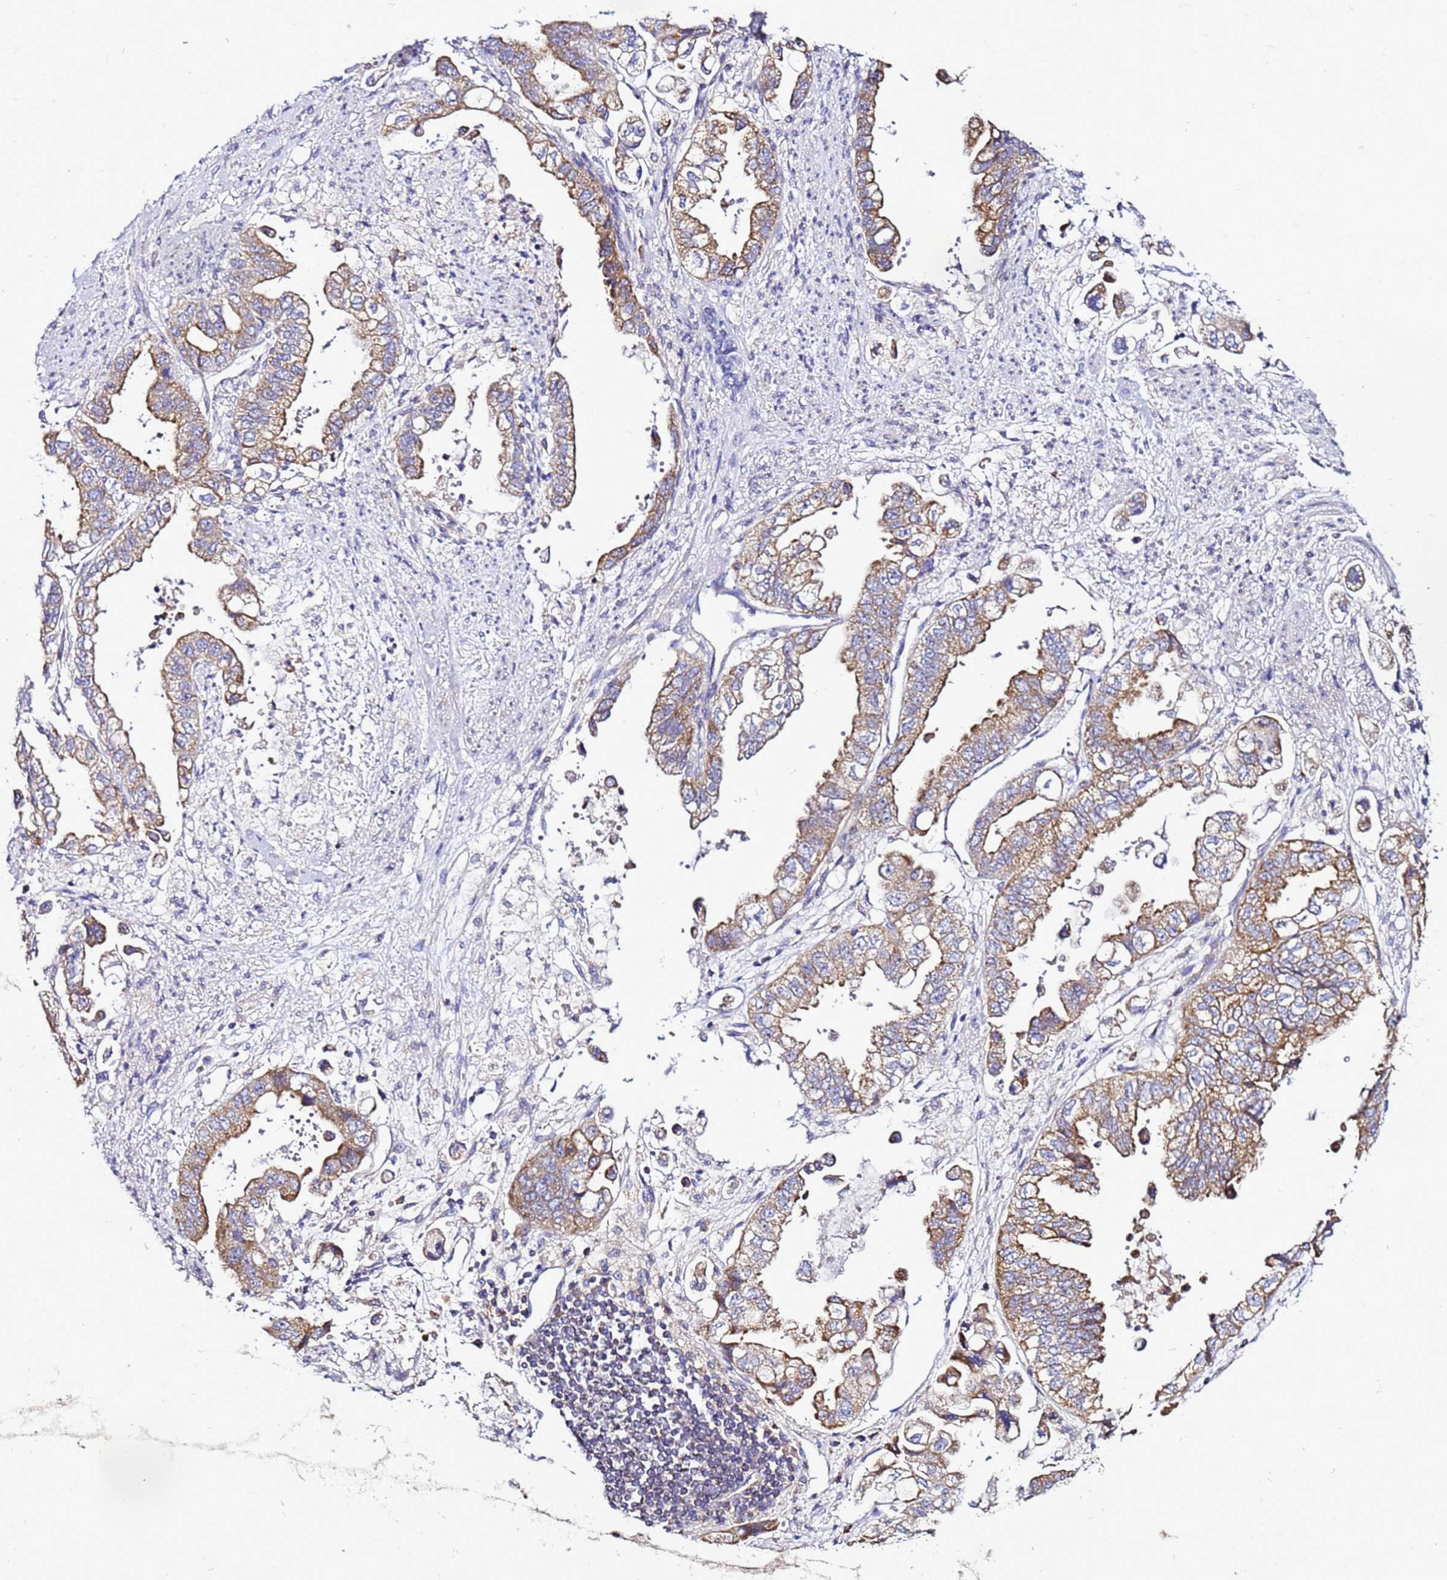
{"staining": {"intensity": "moderate", "quantity": ">75%", "location": "cytoplasmic/membranous"}, "tissue": "stomach cancer", "cell_type": "Tumor cells", "image_type": "cancer", "snomed": [{"axis": "morphology", "description": "Adenocarcinoma, NOS"}, {"axis": "topography", "description": "Stomach"}], "caption": "Human adenocarcinoma (stomach) stained with a protein marker reveals moderate staining in tumor cells.", "gene": "HIGD2A", "patient": {"sex": "male", "age": 62}}